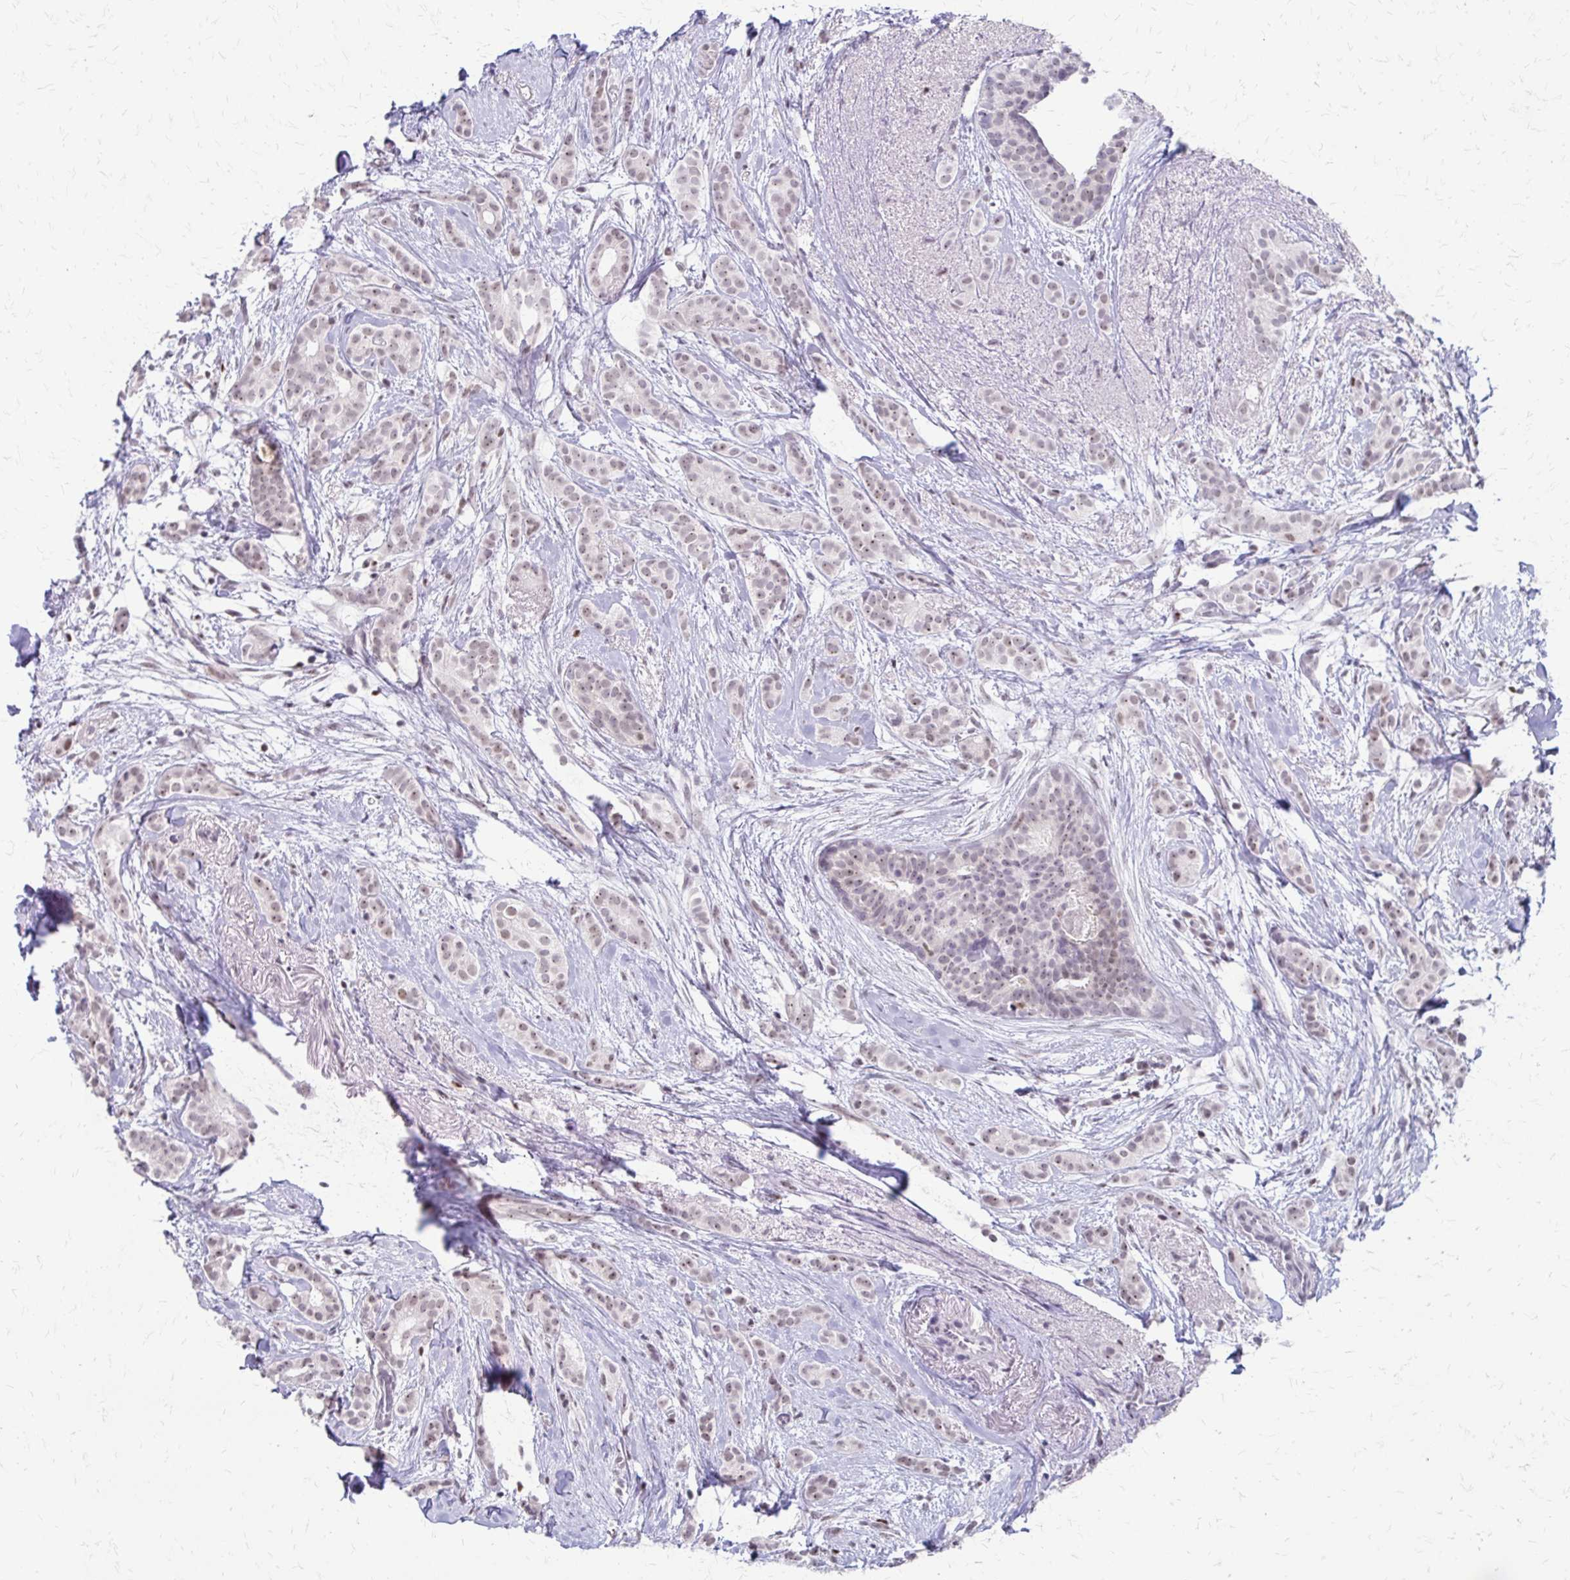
{"staining": {"intensity": "weak", "quantity": ">75%", "location": "nuclear"}, "tissue": "breast cancer", "cell_type": "Tumor cells", "image_type": "cancer", "snomed": [{"axis": "morphology", "description": "Duct carcinoma"}, {"axis": "topography", "description": "Breast"}], "caption": "Immunohistochemical staining of human breast infiltrating ductal carcinoma reveals weak nuclear protein staining in about >75% of tumor cells.", "gene": "EED", "patient": {"sex": "female", "age": 65}}